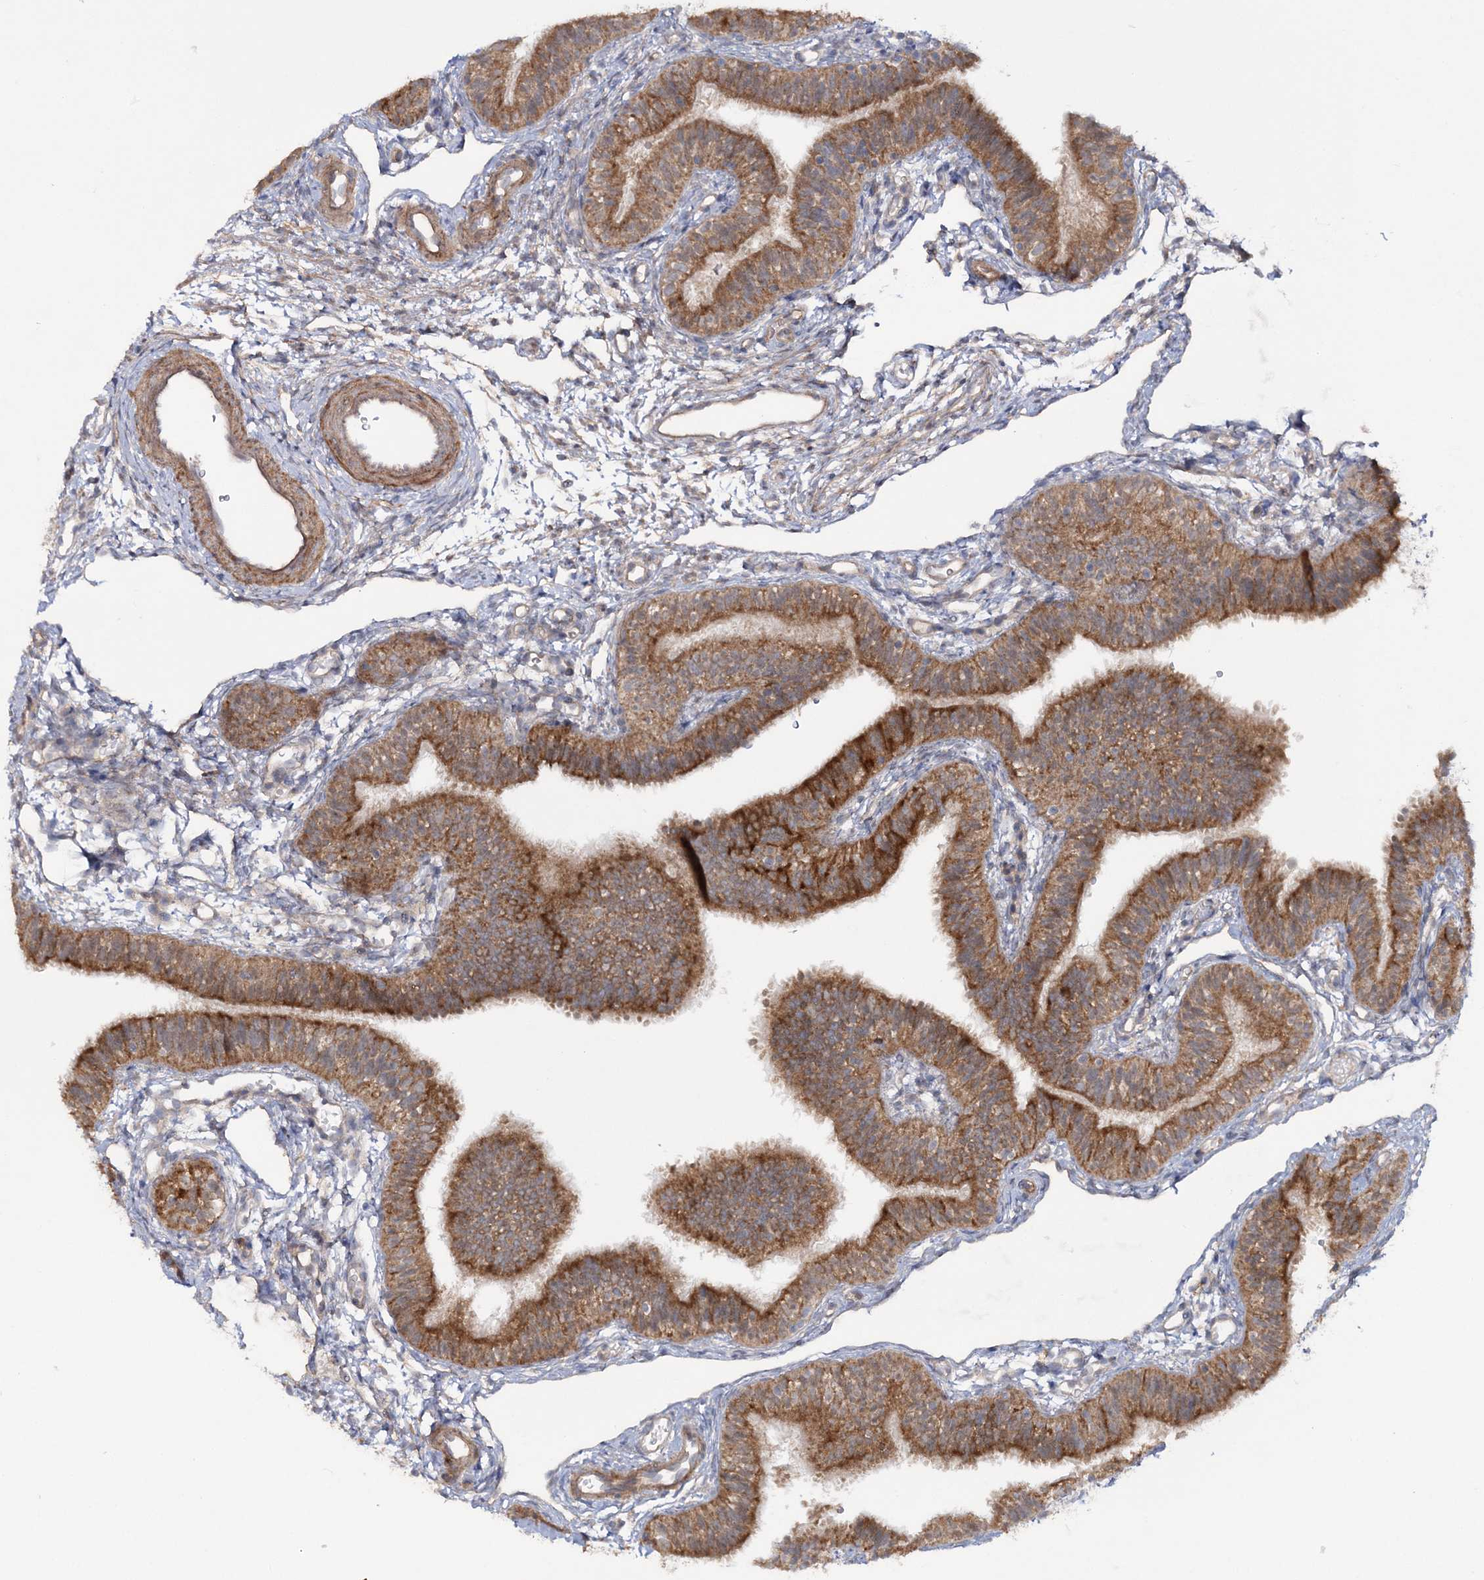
{"staining": {"intensity": "moderate", "quantity": ">75%", "location": "cytoplasmic/membranous"}, "tissue": "fallopian tube", "cell_type": "Glandular cells", "image_type": "normal", "snomed": [{"axis": "morphology", "description": "Normal tissue, NOS"}, {"axis": "topography", "description": "Fallopian tube"}], "caption": "Fallopian tube stained with a brown dye reveals moderate cytoplasmic/membranous positive positivity in approximately >75% of glandular cells.", "gene": "MOCS2", "patient": {"sex": "female", "age": 35}}